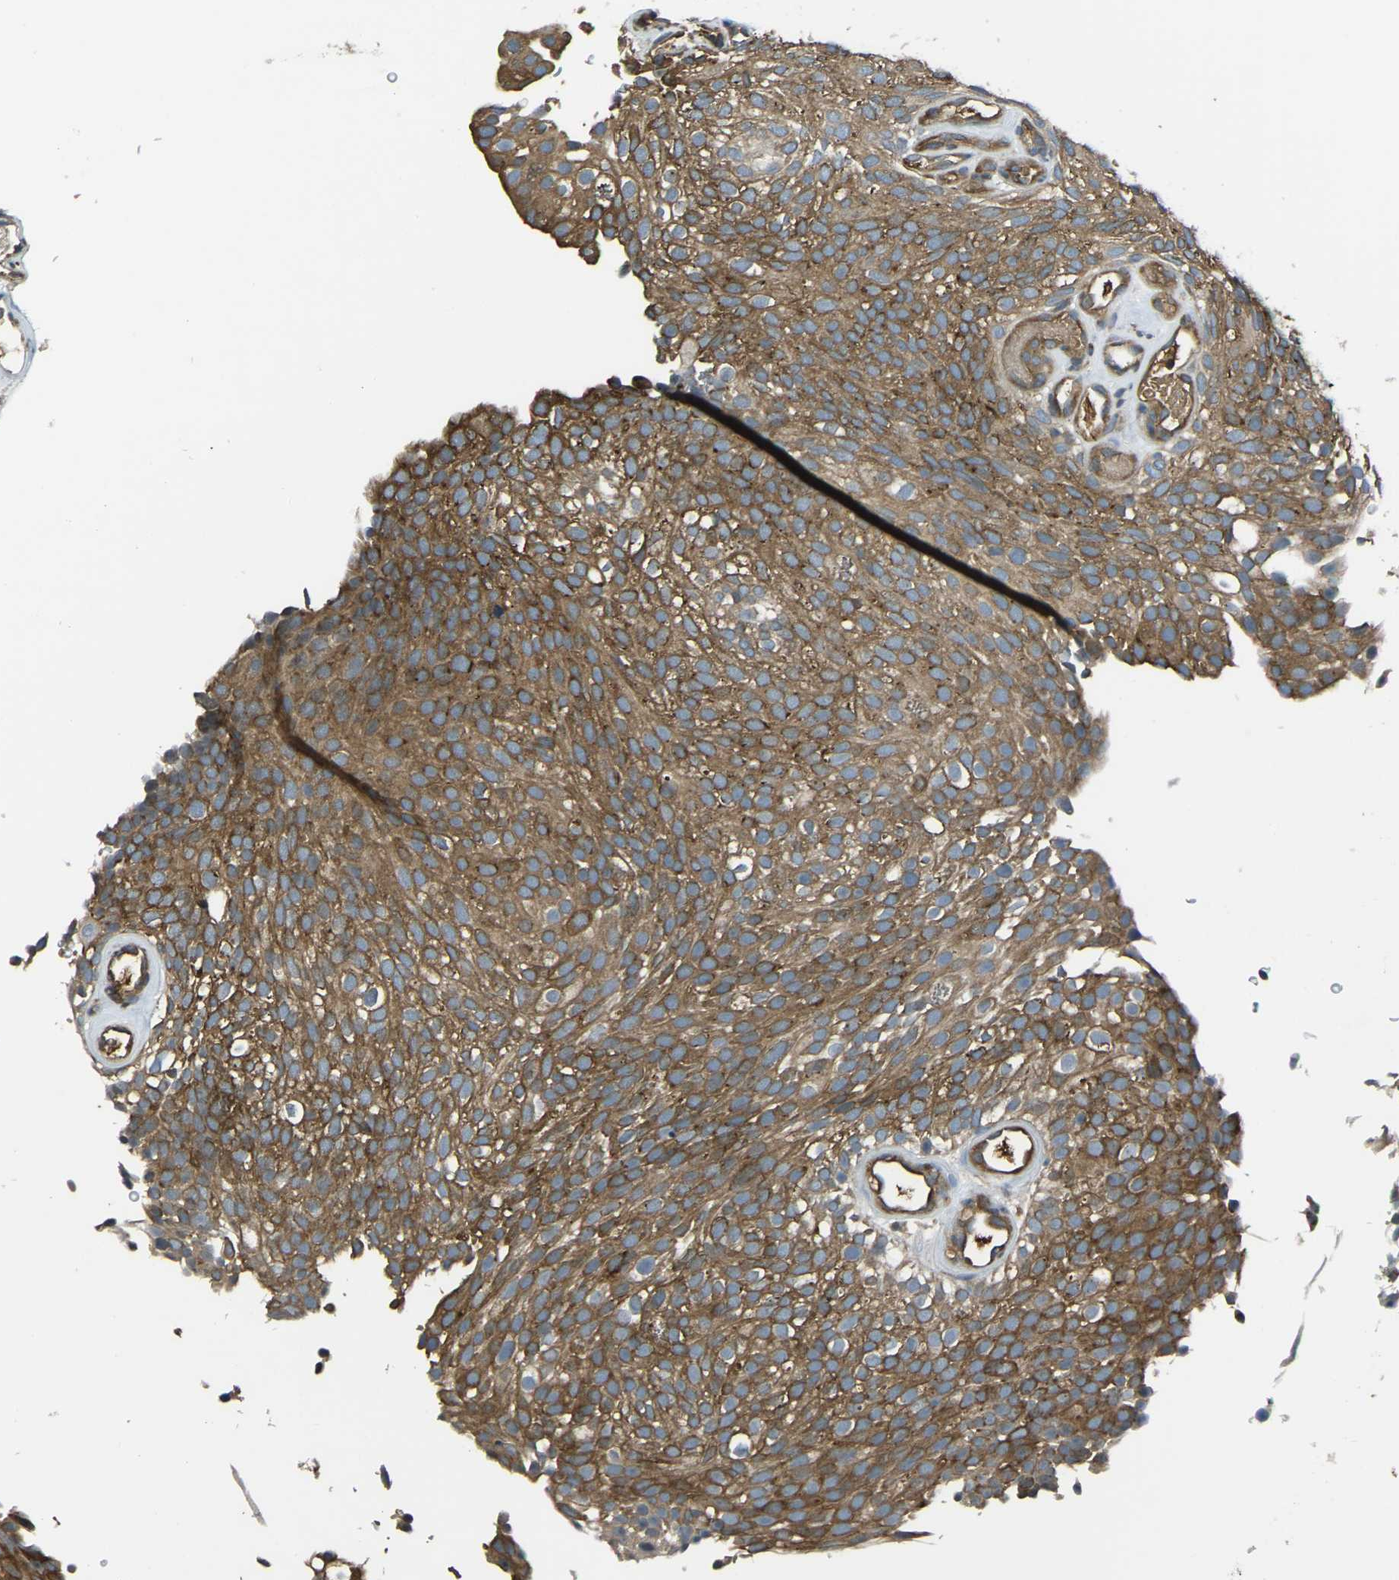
{"staining": {"intensity": "moderate", "quantity": ">75%", "location": "cytoplasmic/membranous"}, "tissue": "urothelial cancer", "cell_type": "Tumor cells", "image_type": "cancer", "snomed": [{"axis": "morphology", "description": "Urothelial carcinoma, Low grade"}, {"axis": "topography", "description": "Urinary bladder"}], "caption": "Immunohistochemical staining of low-grade urothelial carcinoma demonstrates medium levels of moderate cytoplasmic/membranous expression in approximately >75% of tumor cells.", "gene": "AIMP1", "patient": {"sex": "male", "age": 78}}